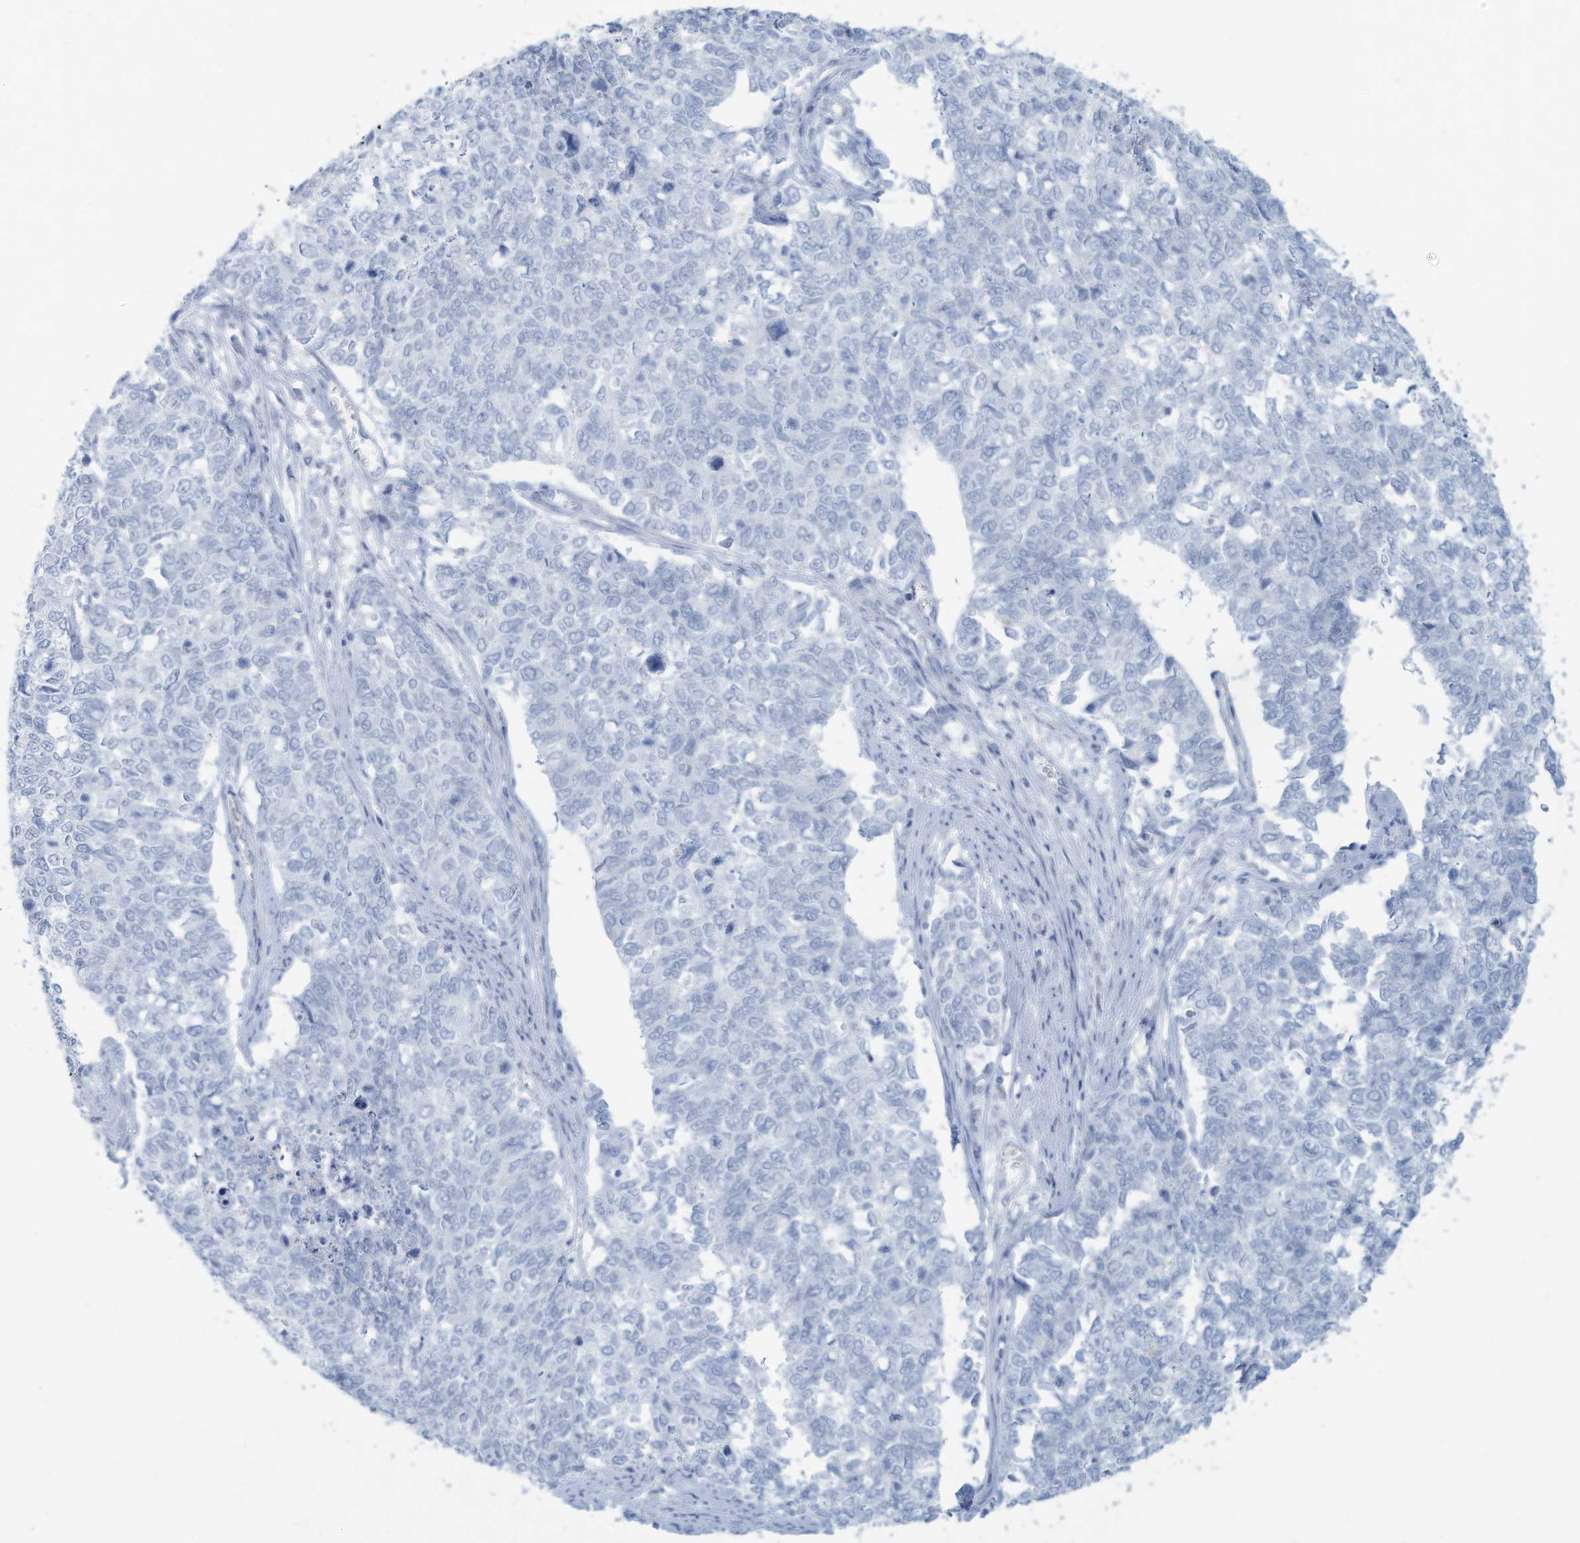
{"staining": {"intensity": "negative", "quantity": "none", "location": "none"}, "tissue": "cervical cancer", "cell_type": "Tumor cells", "image_type": "cancer", "snomed": [{"axis": "morphology", "description": "Squamous cell carcinoma, NOS"}, {"axis": "topography", "description": "Cervix"}], "caption": "DAB (3,3'-diaminobenzidine) immunohistochemical staining of squamous cell carcinoma (cervical) reveals no significant positivity in tumor cells.", "gene": "ERI2", "patient": {"sex": "female", "age": 63}}